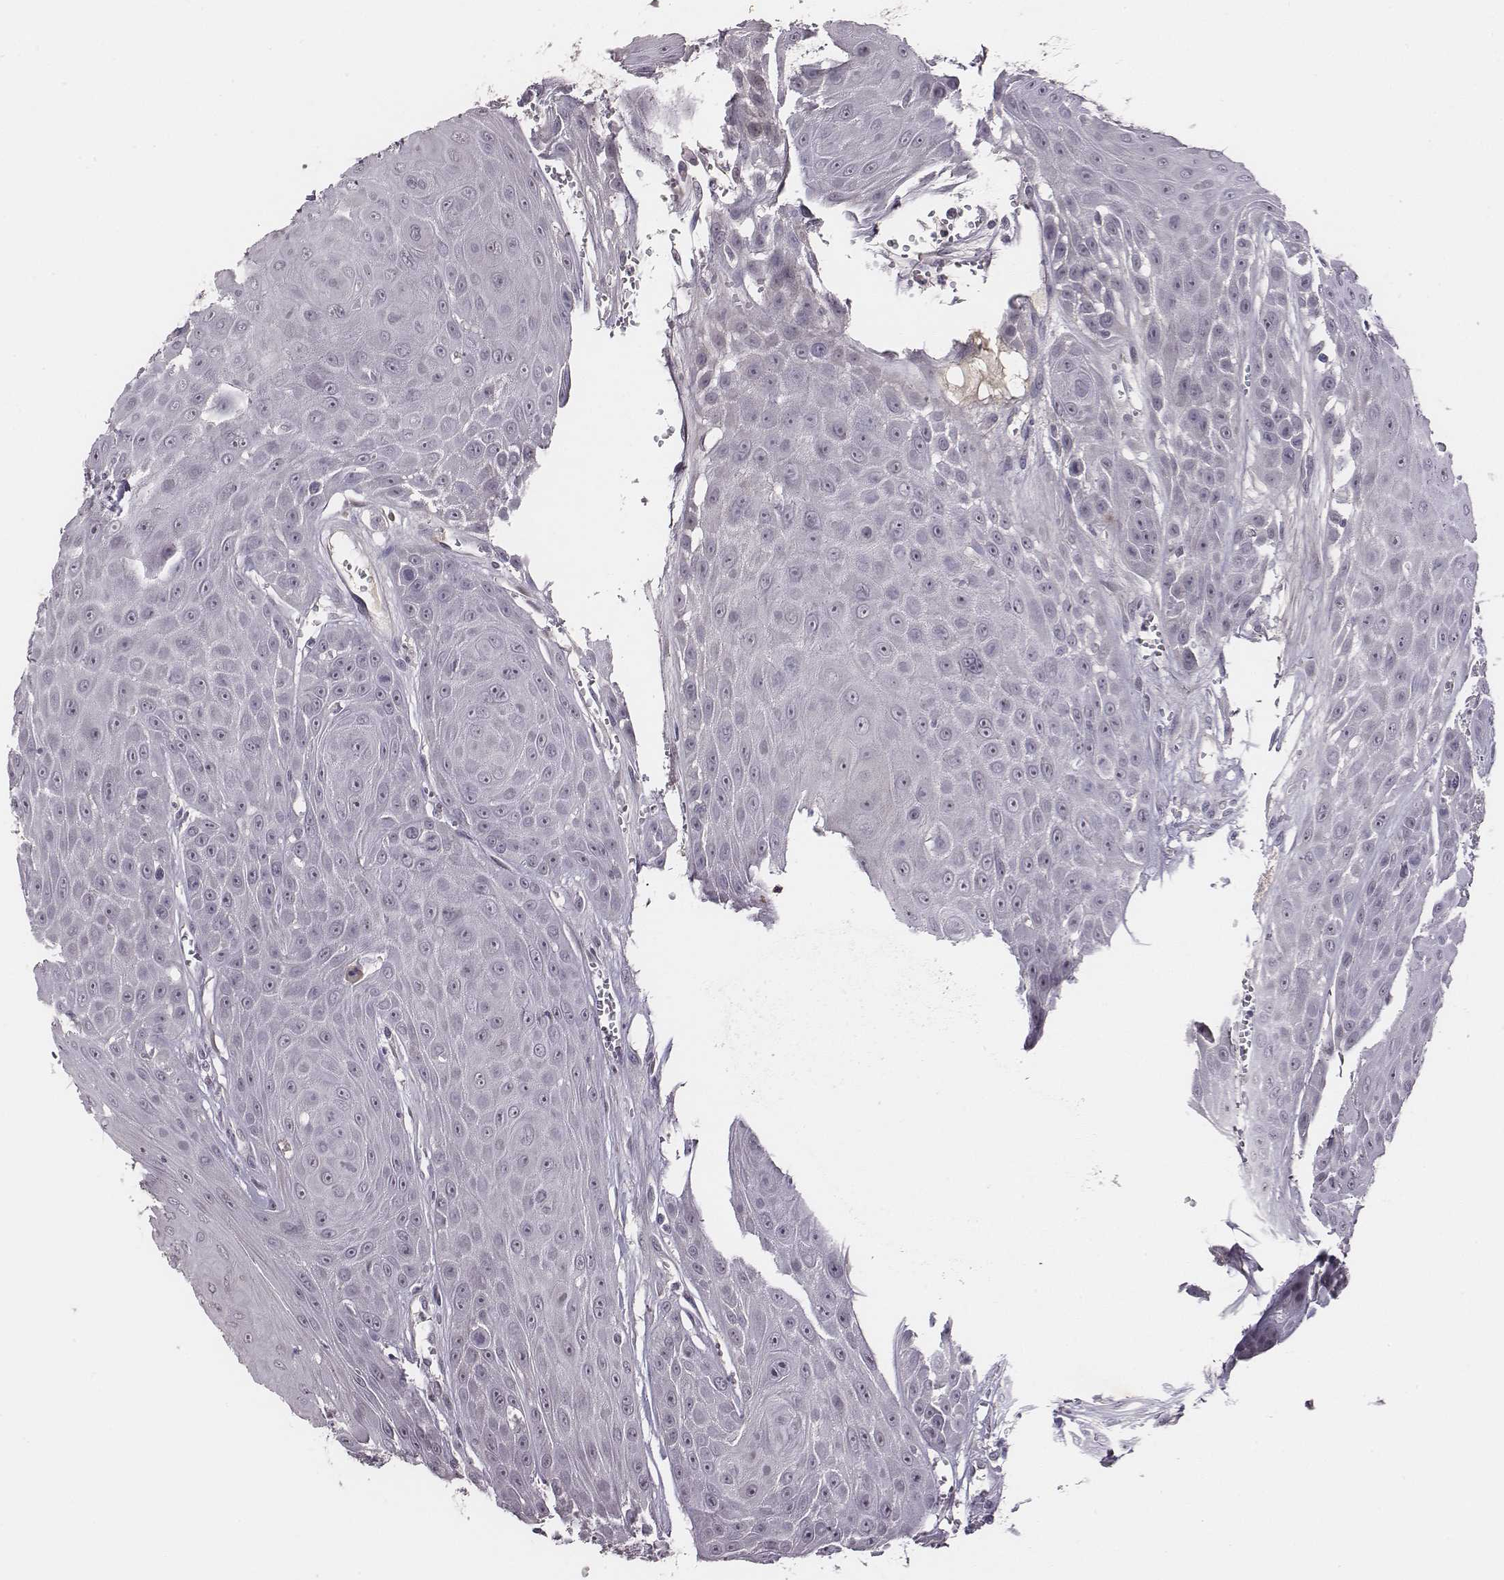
{"staining": {"intensity": "negative", "quantity": "none", "location": "none"}, "tissue": "head and neck cancer", "cell_type": "Tumor cells", "image_type": "cancer", "snomed": [{"axis": "morphology", "description": "Squamous cell carcinoma, NOS"}, {"axis": "topography", "description": "Oral tissue"}, {"axis": "topography", "description": "Head-Neck"}], "caption": "Immunohistochemistry (IHC) of head and neck squamous cell carcinoma exhibits no expression in tumor cells.", "gene": "SLC22A6", "patient": {"sex": "male", "age": 81}}